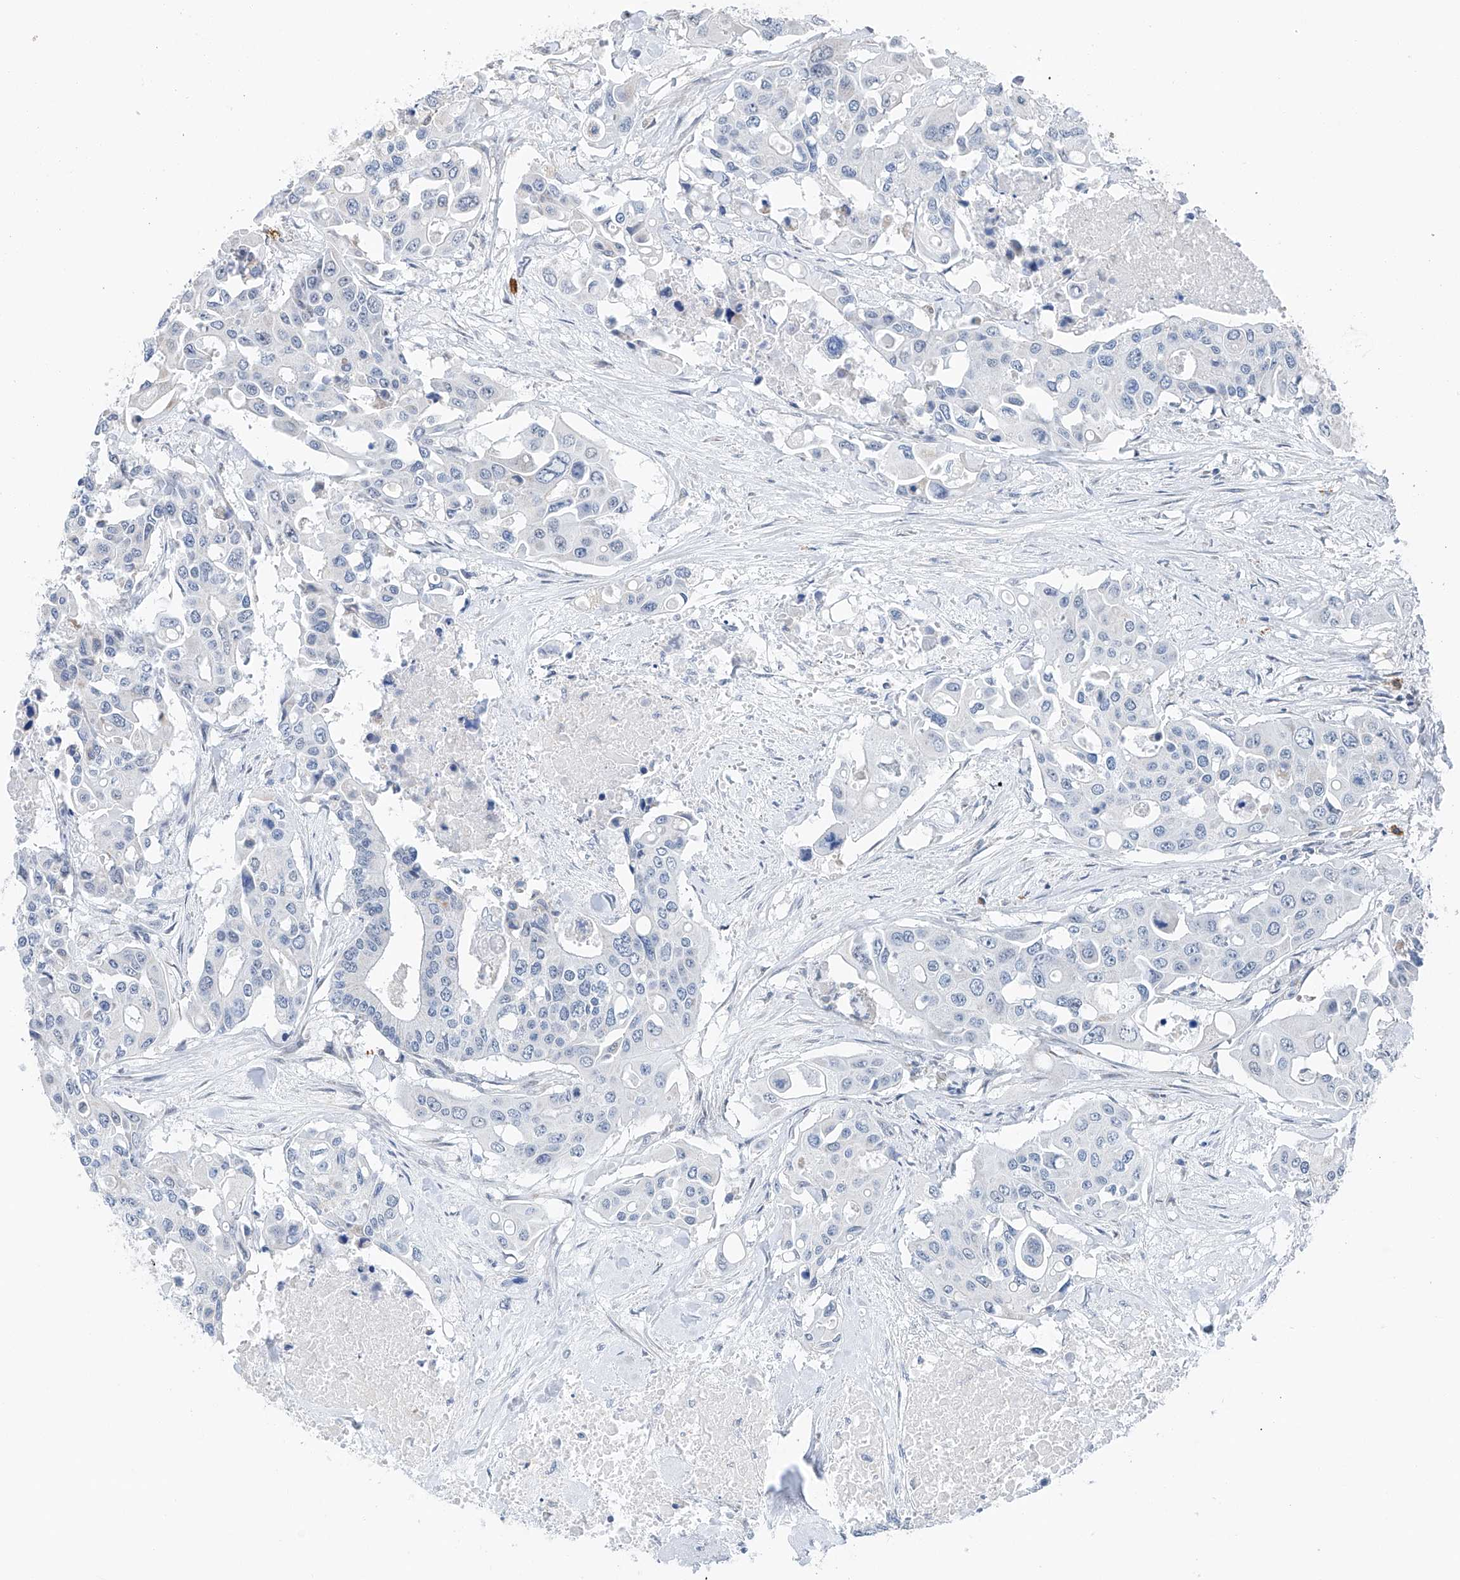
{"staining": {"intensity": "negative", "quantity": "none", "location": "none"}, "tissue": "colorectal cancer", "cell_type": "Tumor cells", "image_type": "cancer", "snomed": [{"axis": "morphology", "description": "Adenocarcinoma, NOS"}, {"axis": "topography", "description": "Colon"}], "caption": "An image of colorectal adenocarcinoma stained for a protein displays no brown staining in tumor cells. (Immunohistochemistry, brightfield microscopy, high magnification).", "gene": "KLF15", "patient": {"sex": "male", "age": 77}}